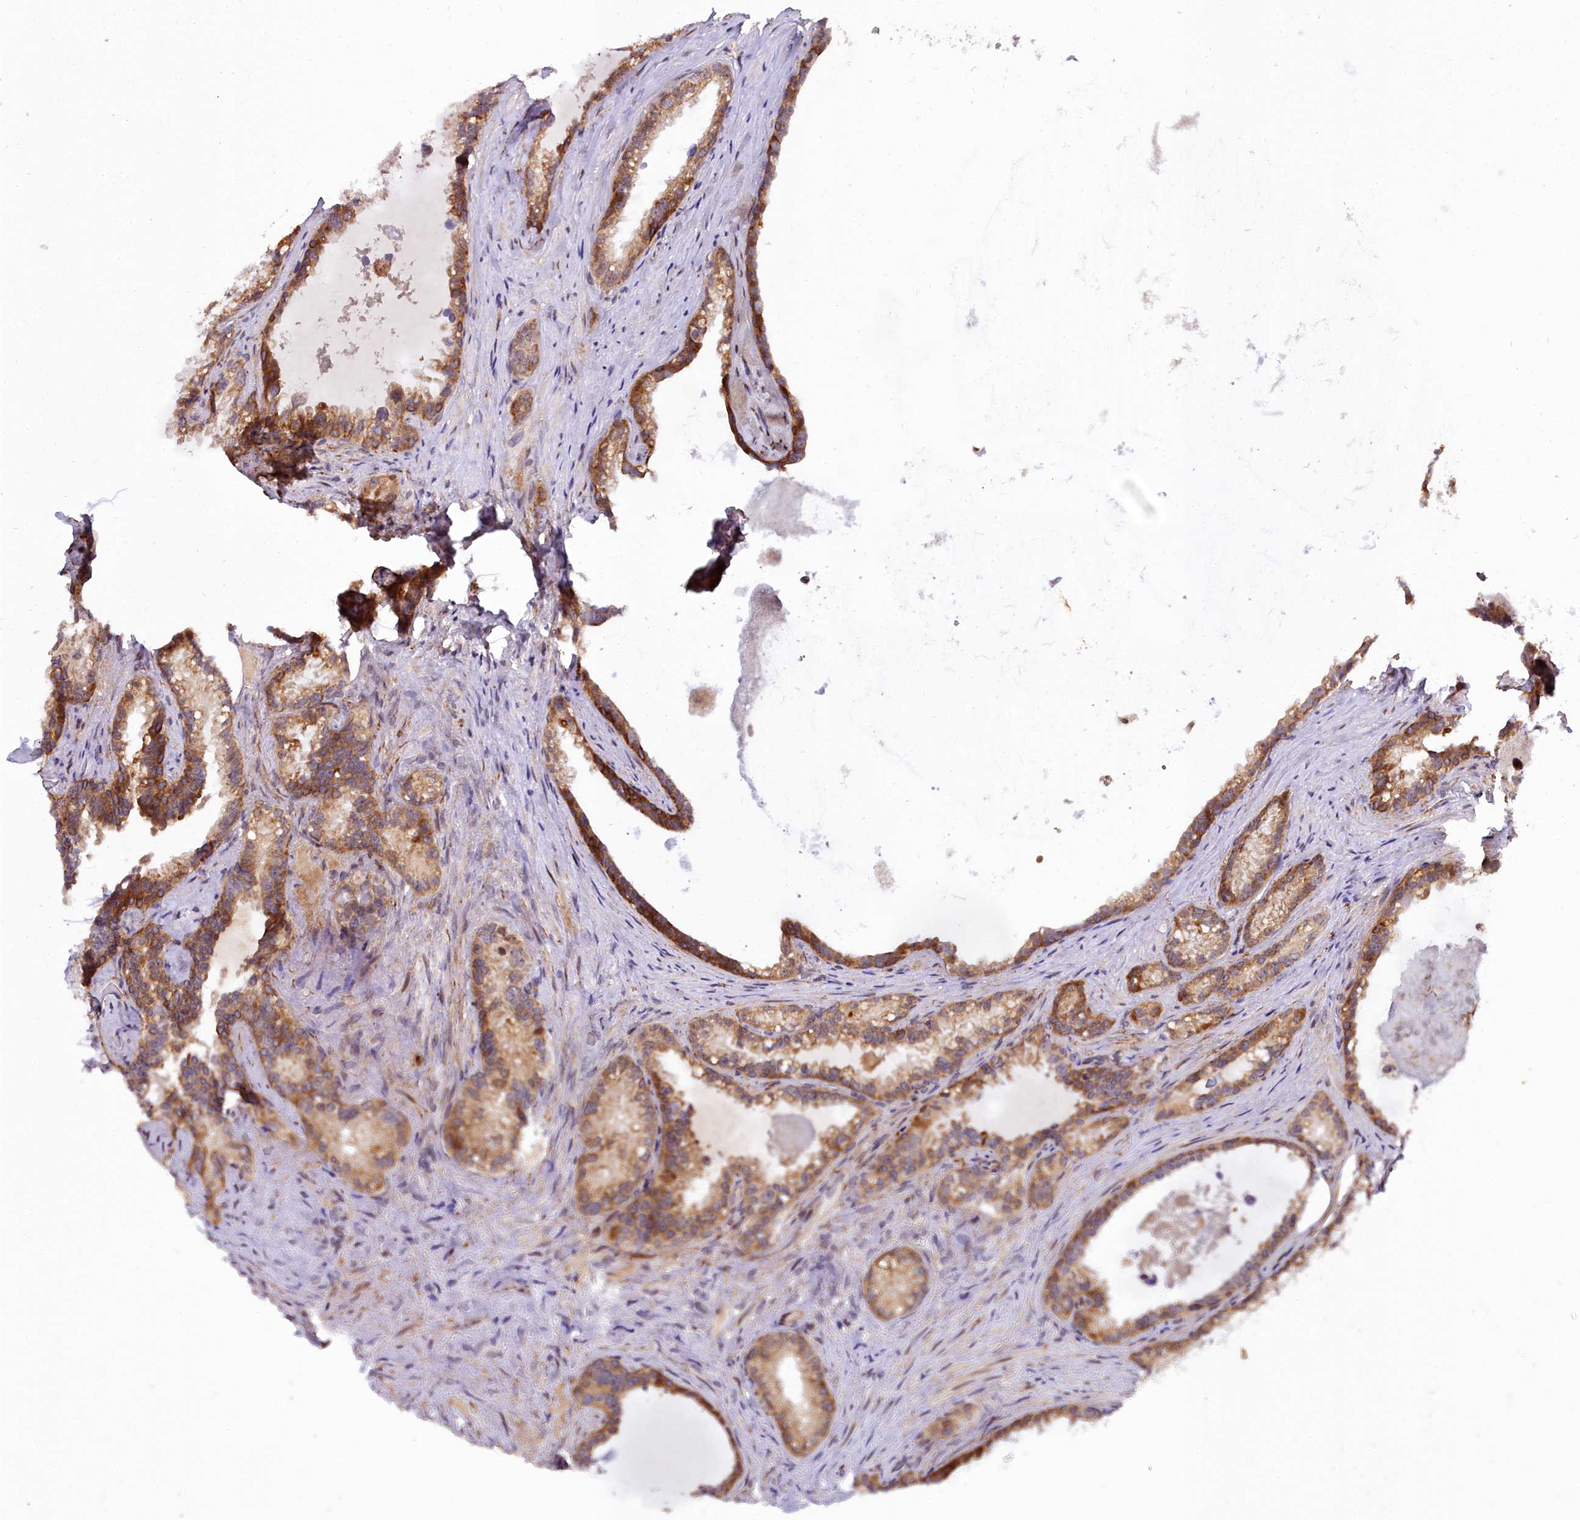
{"staining": {"intensity": "strong", "quantity": ">75%", "location": "cytoplasmic/membranous"}, "tissue": "seminal vesicle", "cell_type": "Glandular cells", "image_type": "normal", "snomed": [{"axis": "morphology", "description": "Normal tissue, NOS"}, {"axis": "topography", "description": "Prostate"}, {"axis": "topography", "description": "Seminal veicle"}], "caption": "Immunohistochemistry micrograph of unremarkable seminal vesicle: human seminal vesicle stained using immunohistochemistry (IHC) displays high levels of strong protein expression localized specifically in the cytoplasmic/membranous of glandular cells, appearing as a cytoplasmic/membranous brown color.", "gene": "MRPS11", "patient": {"sex": "male", "age": 79}}